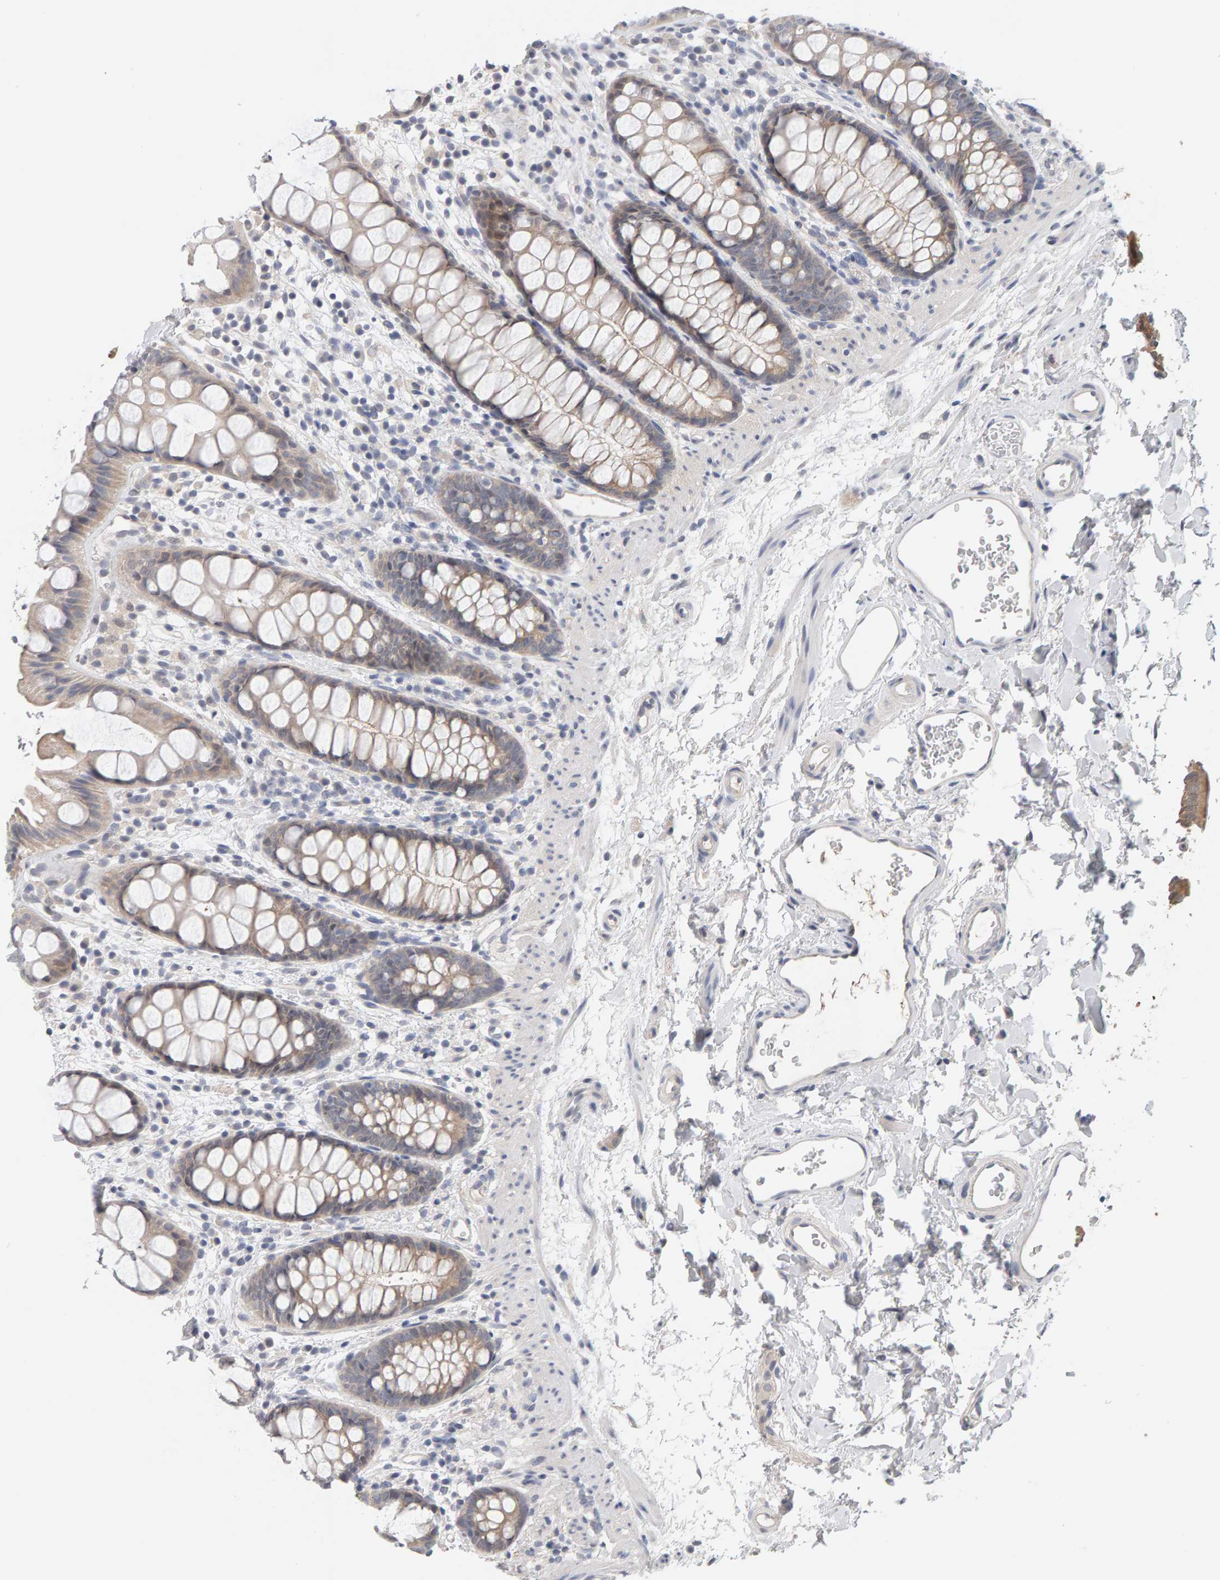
{"staining": {"intensity": "weak", "quantity": "<25%", "location": "cytoplasmic/membranous"}, "tissue": "rectum", "cell_type": "Glandular cells", "image_type": "normal", "snomed": [{"axis": "morphology", "description": "Normal tissue, NOS"}, {"axis": "topography", "description": "Rectum"}], "caption": "The micrograph shows no staining of glandular cells in normal rectum. (IHC, brightfield microscopy, high magnification).", "gene": "GFUS", "patient": {"sex": "female", "age": 65}}